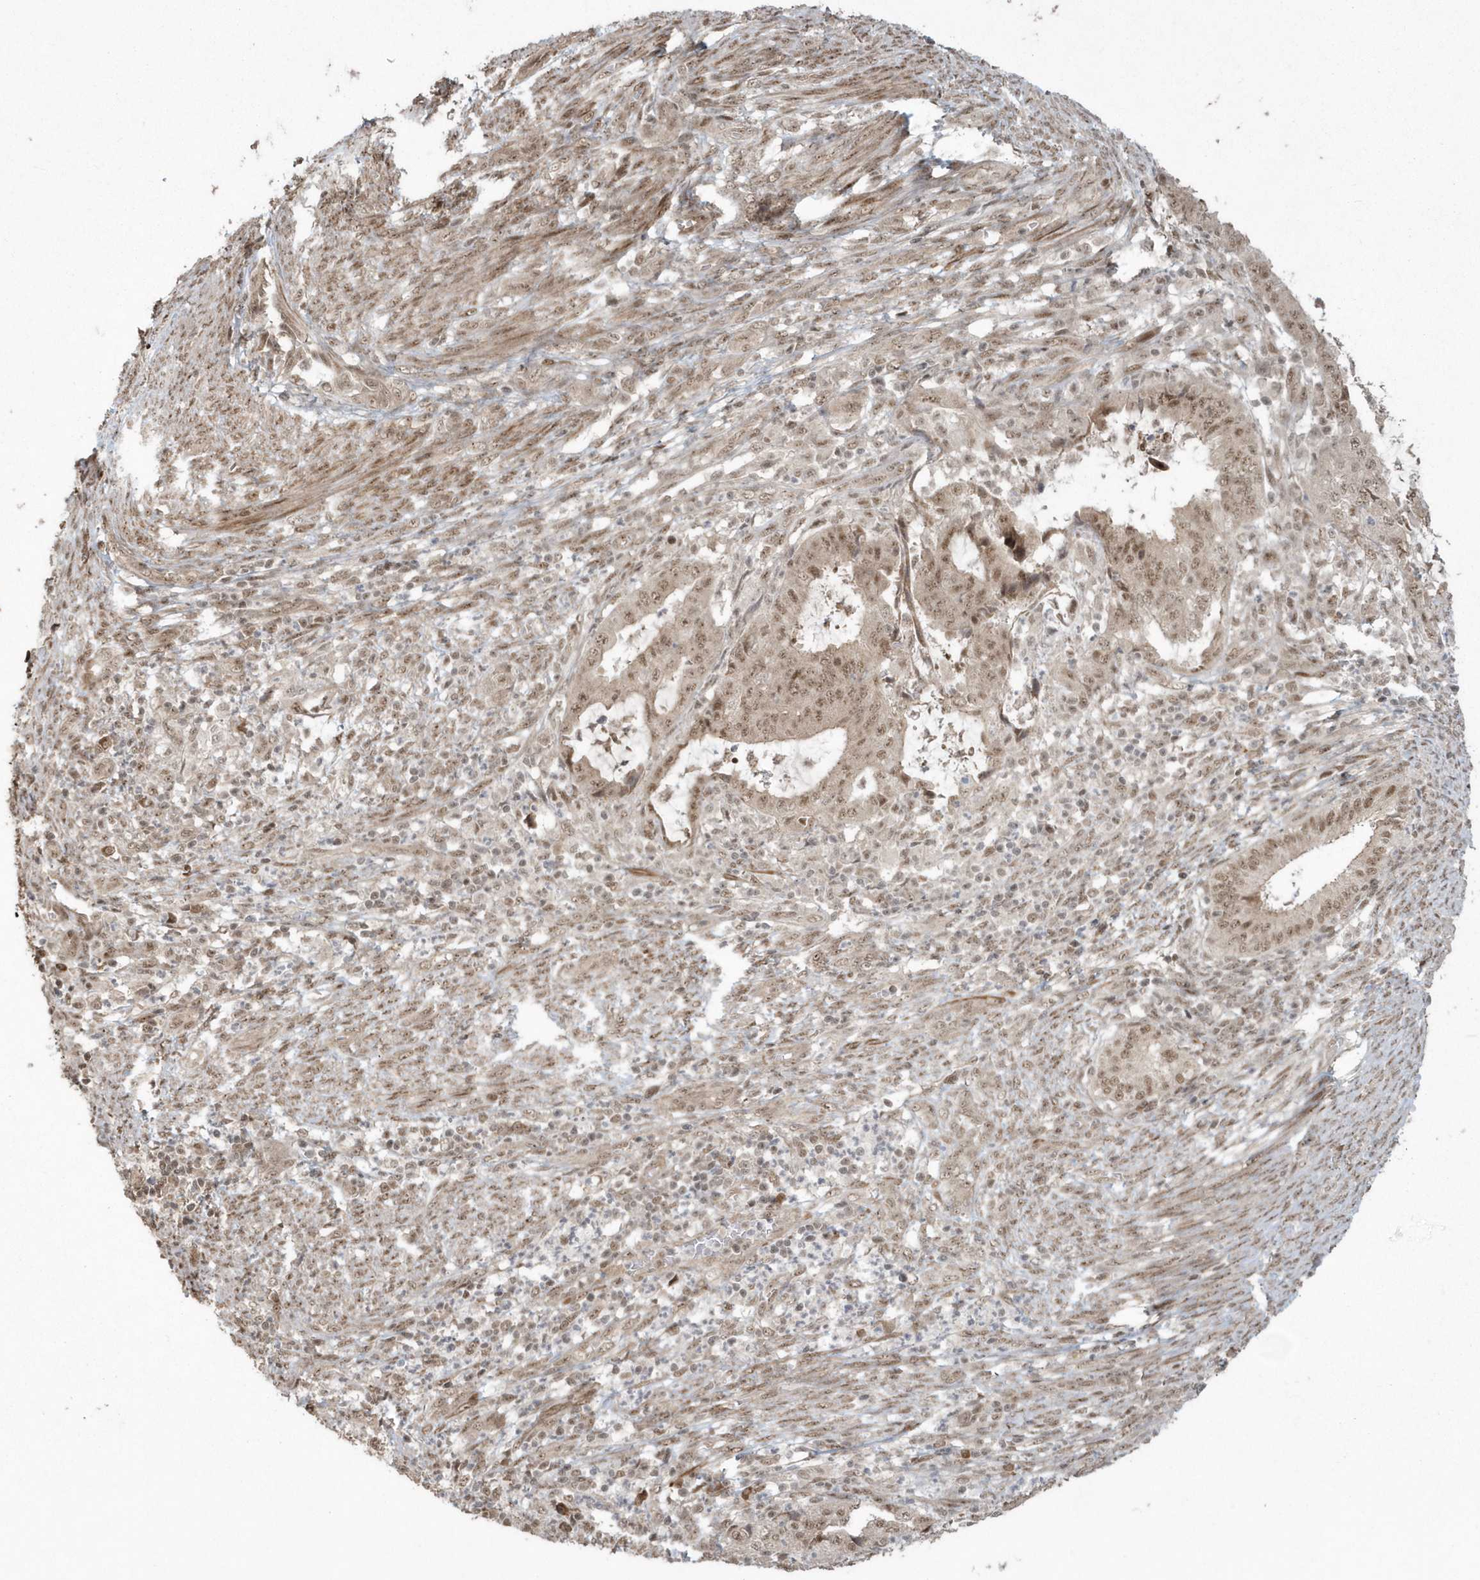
{"staining": {"intensity": "moderate", "quantity": ">75%", "location": "nuclear"}, "tissue": "endometrial cancer", "cell_type": "Tumor cells", "image_type": "cancer", "snomed": [{"axis": "morphology", "description": "Adenocarcinoma, NOS"}, {"axis": "topography", "description": "Endometrium"}], "caption": "DAB (3,3'-diaminobenzidine) immunohistochemical staining of endometrial cancer displays moderate nuclear protein staining in approximately >75% of tumor cells.", "gene": "EPB41L4A", "patient": {"sex": "female", "age": 51}}